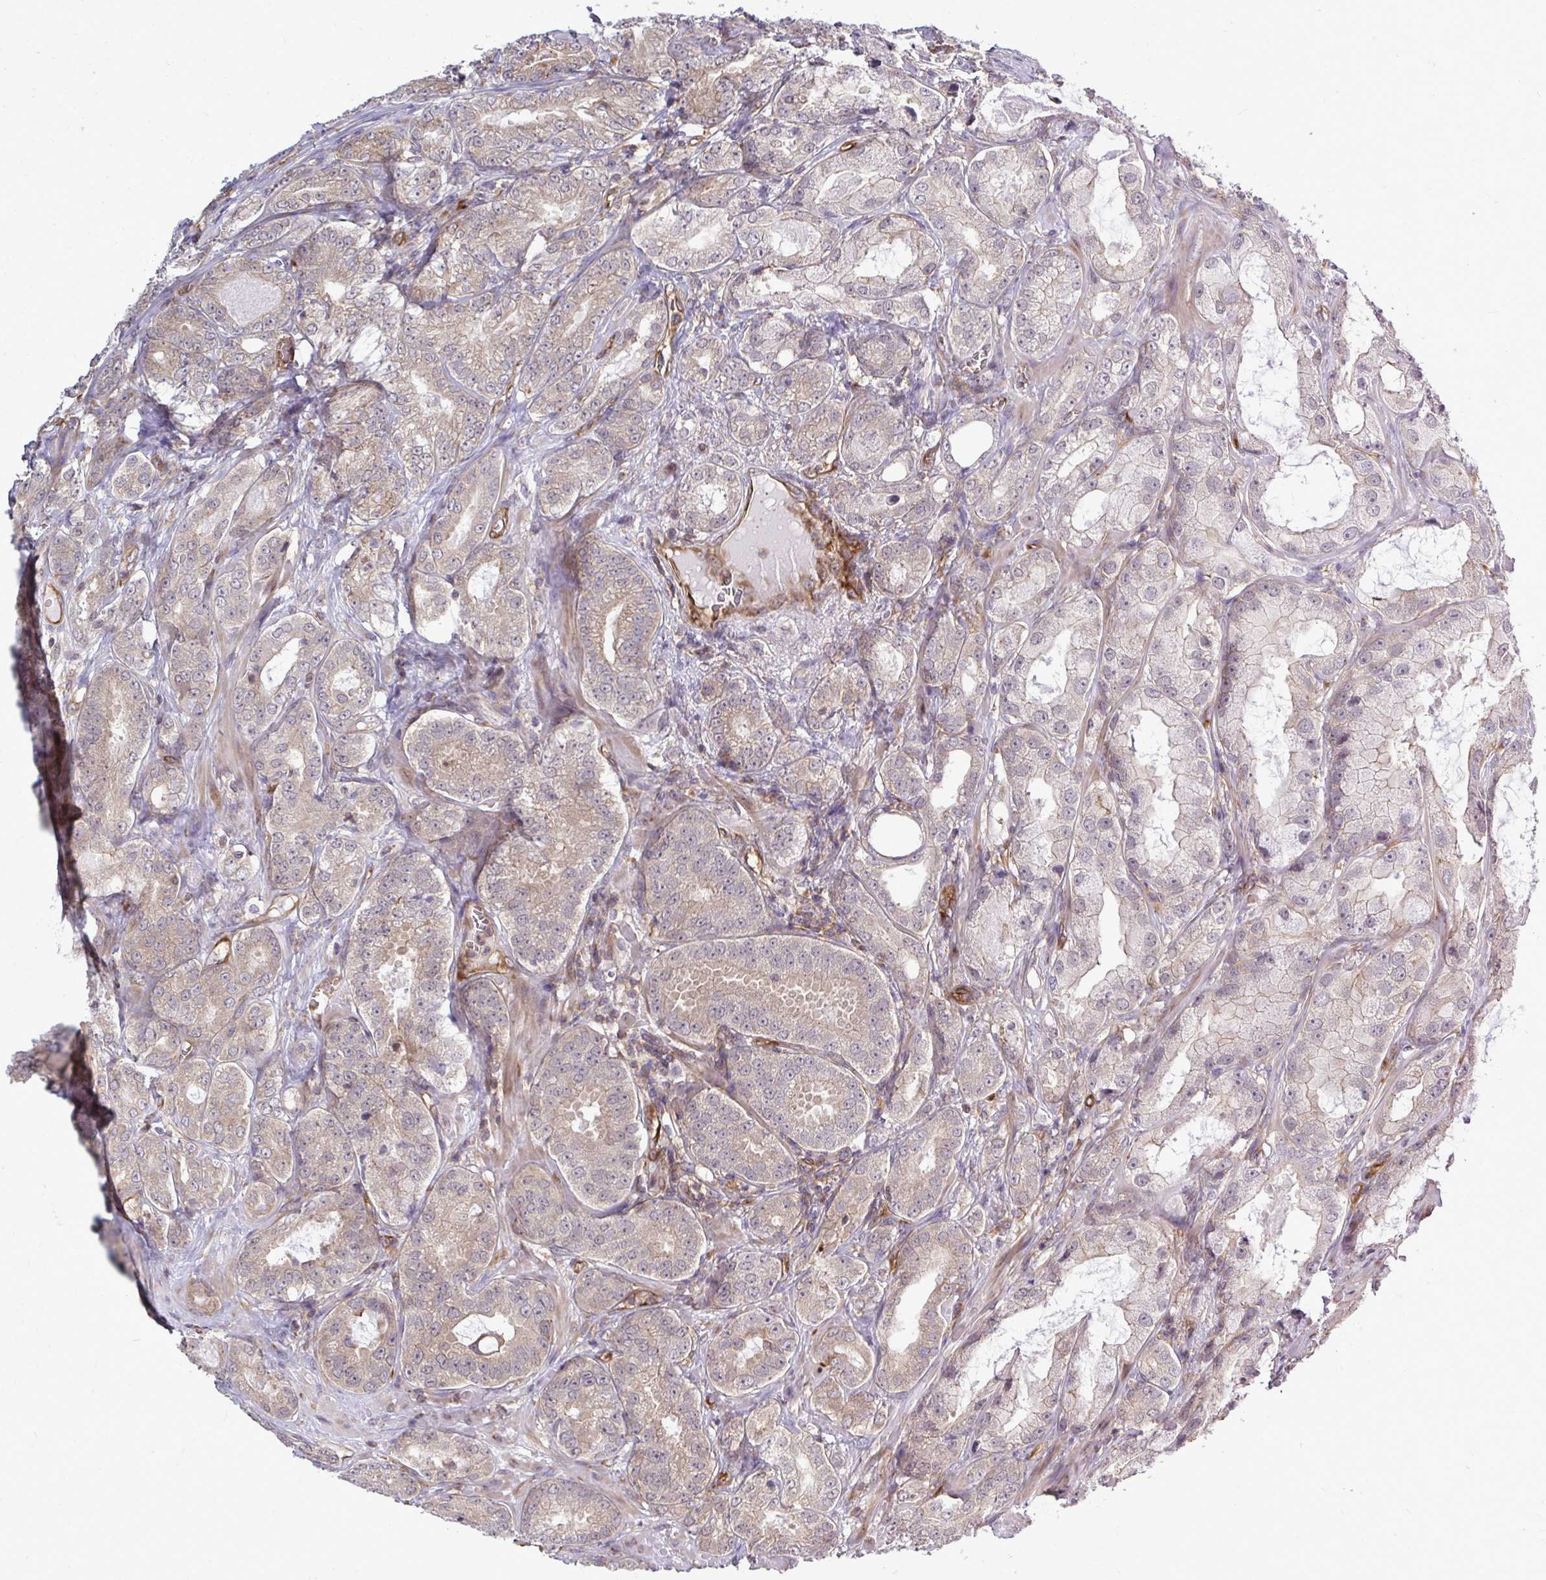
{"staining": {"intensity": "weak", "quantity": "25%-75%", "location": "cytoplasmic/membranous"}, "tissue": "prostate cancer", "cell_type": "Tumor cells", "image_type": "cancer", "snomed": [{"axis": "morphology", "description": "Adenocarcinoma, High grade"}, {"axis": "topography", "description": "Prostate"}], "caption": "Tumor cells show weak cytoplasmic/membranous expression in approximately 25%-75% of cells in high-grade adenocarcinoma (prostate).", "gene": "FUT10", "patient": {"sex": "male", "age": 64}}